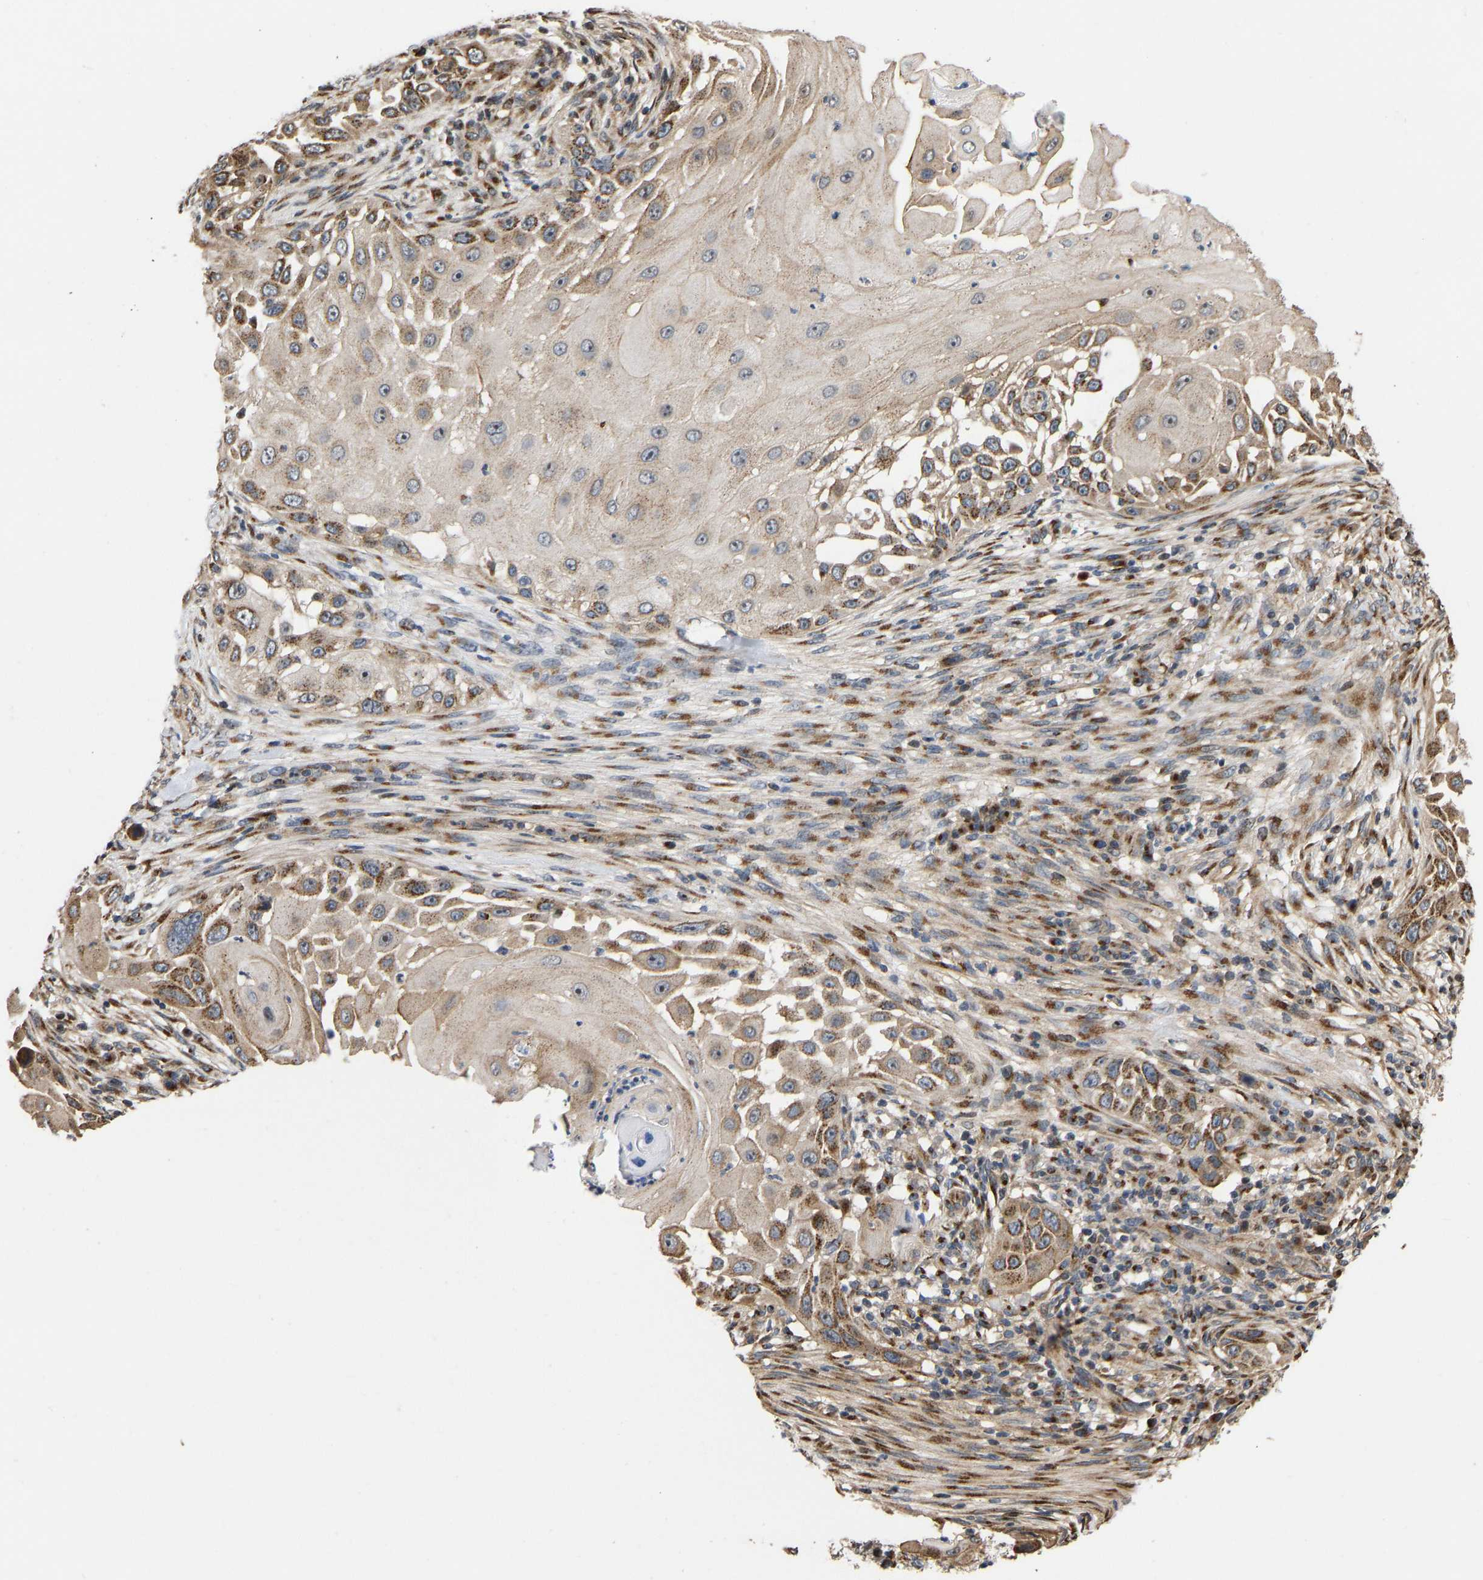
{"staining": {"intensity": "moderate", "quantity": ">75%", "location": "cytoplasmic/membranous"}, "tissue": "skin cancer", "cell_type": "Tumor cells", "image_type": "cancer", "snomed": [{"axis": "morphology", "description": "Squamous cell carcinoma, NOS"}, {"axis": "topography", "description": "Skin"}], "caption": "IHC staining of skin cancer (squamous cell carcinoma), which exhibits medium levels of moderate cytoplasmic/membranous positivity in about >75% of tumor cells indicating moderate cytoplasmic/membranous protein staining. The staining was performed using DAB (brown) for protein detection and nuclei were counterstained in hematoxylin (blue).", "gene": "YIPF4", "patient": {"sex": "female", "age": 44}}